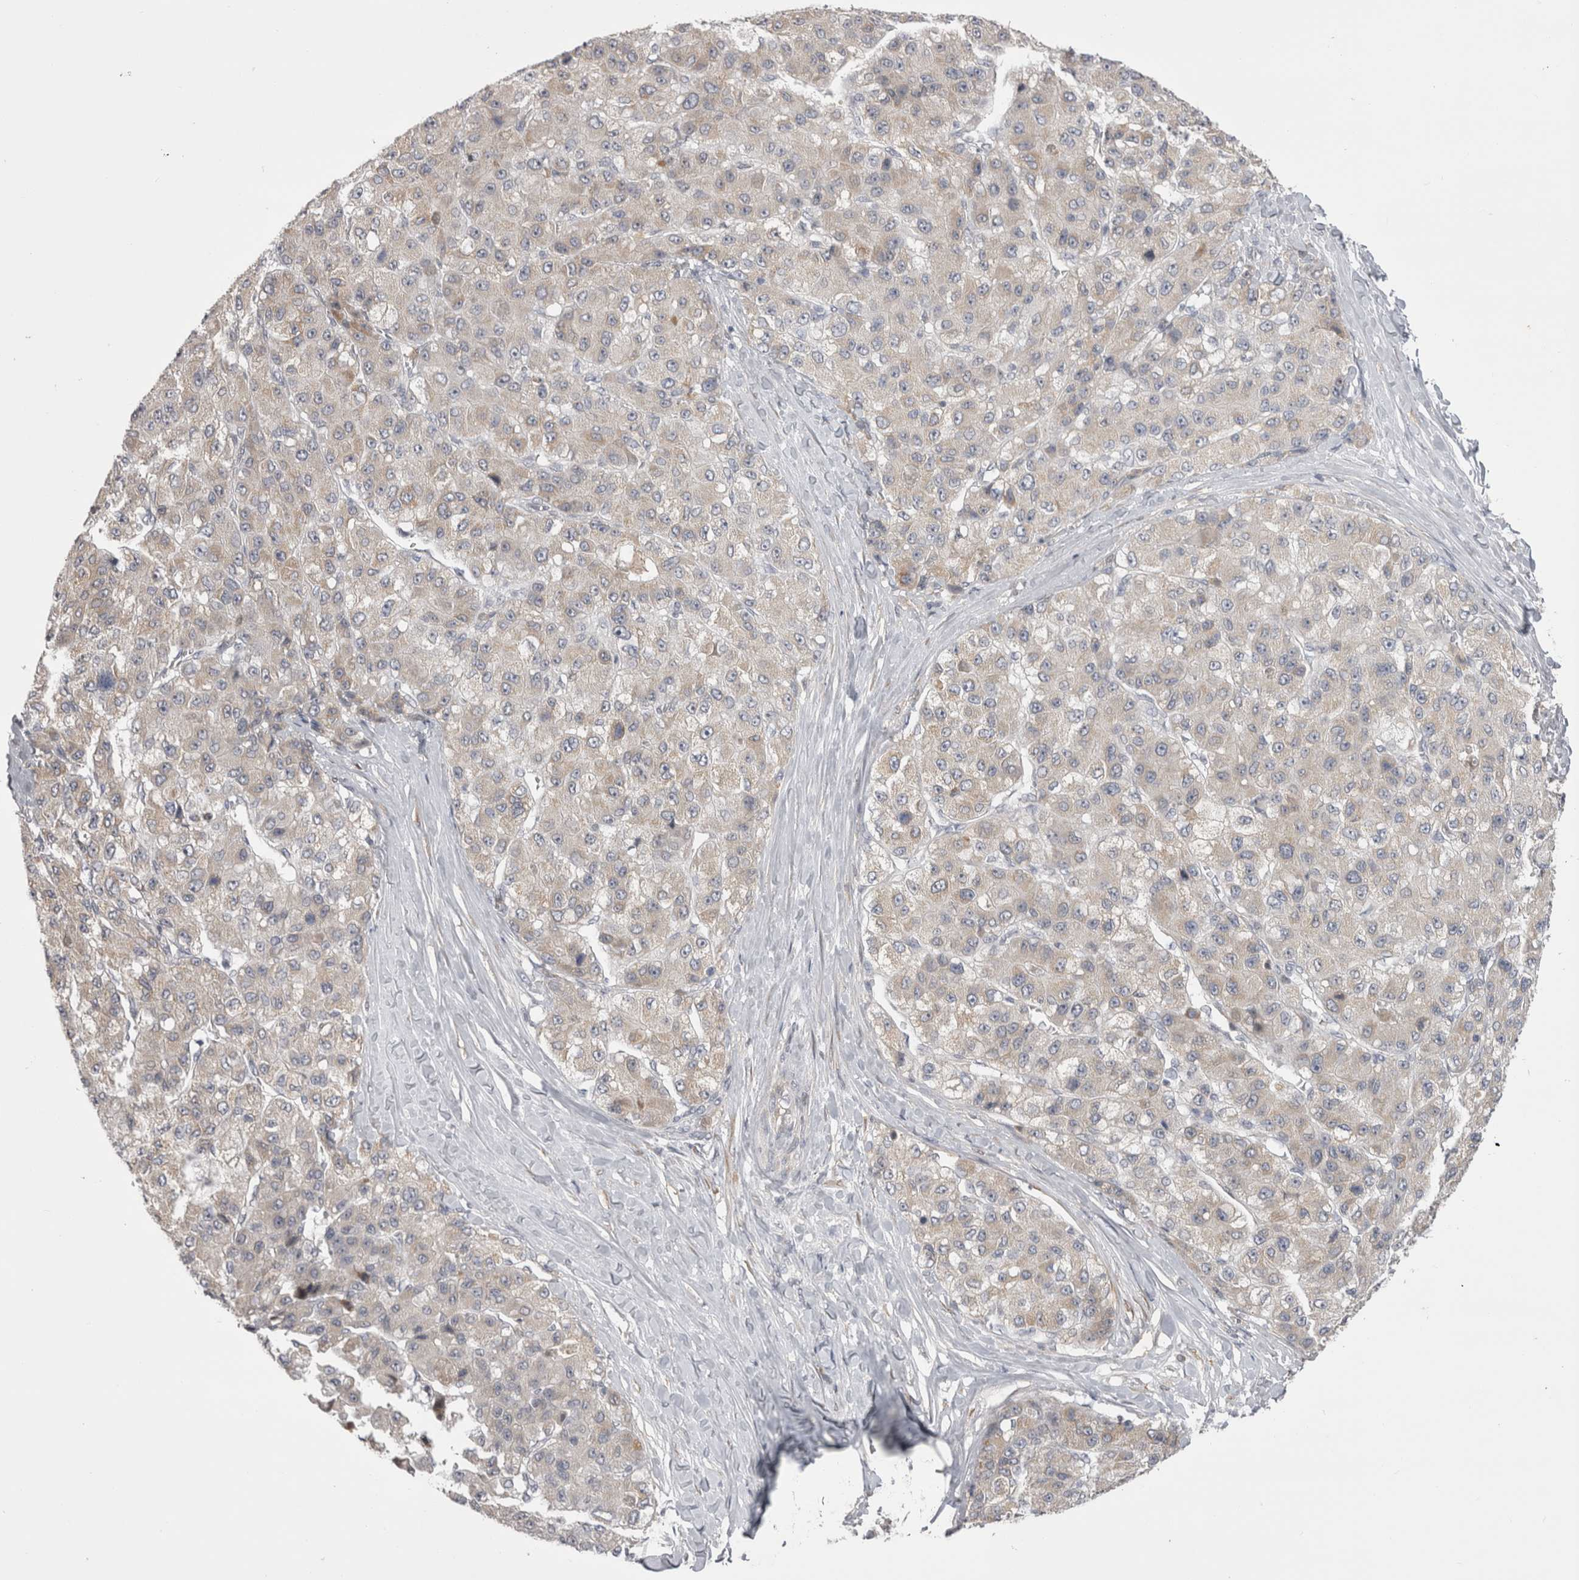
{"staining": {"intensity": "weak", "quantity": "25%-75%", "location": "cytoplasmic/membranous"}, "tissue": "liver cancer", "cell_type": "Tumor cells", "image_type": "cancer", "snomed": [{"axis": "morphology", "description": "Carcinoma, Hepatocellular, NOS"}, {"axis": "topography", "description": "Liver"}], "caption": "The histopathology image shows a brown stain indicating the presence of a protein in the cytoplasmic/membranous of tumor cells in liver cancer (hepatocellular carcinoma).", "gene": "CHIC2", "patient": {"sex": "male", "age": 80}}